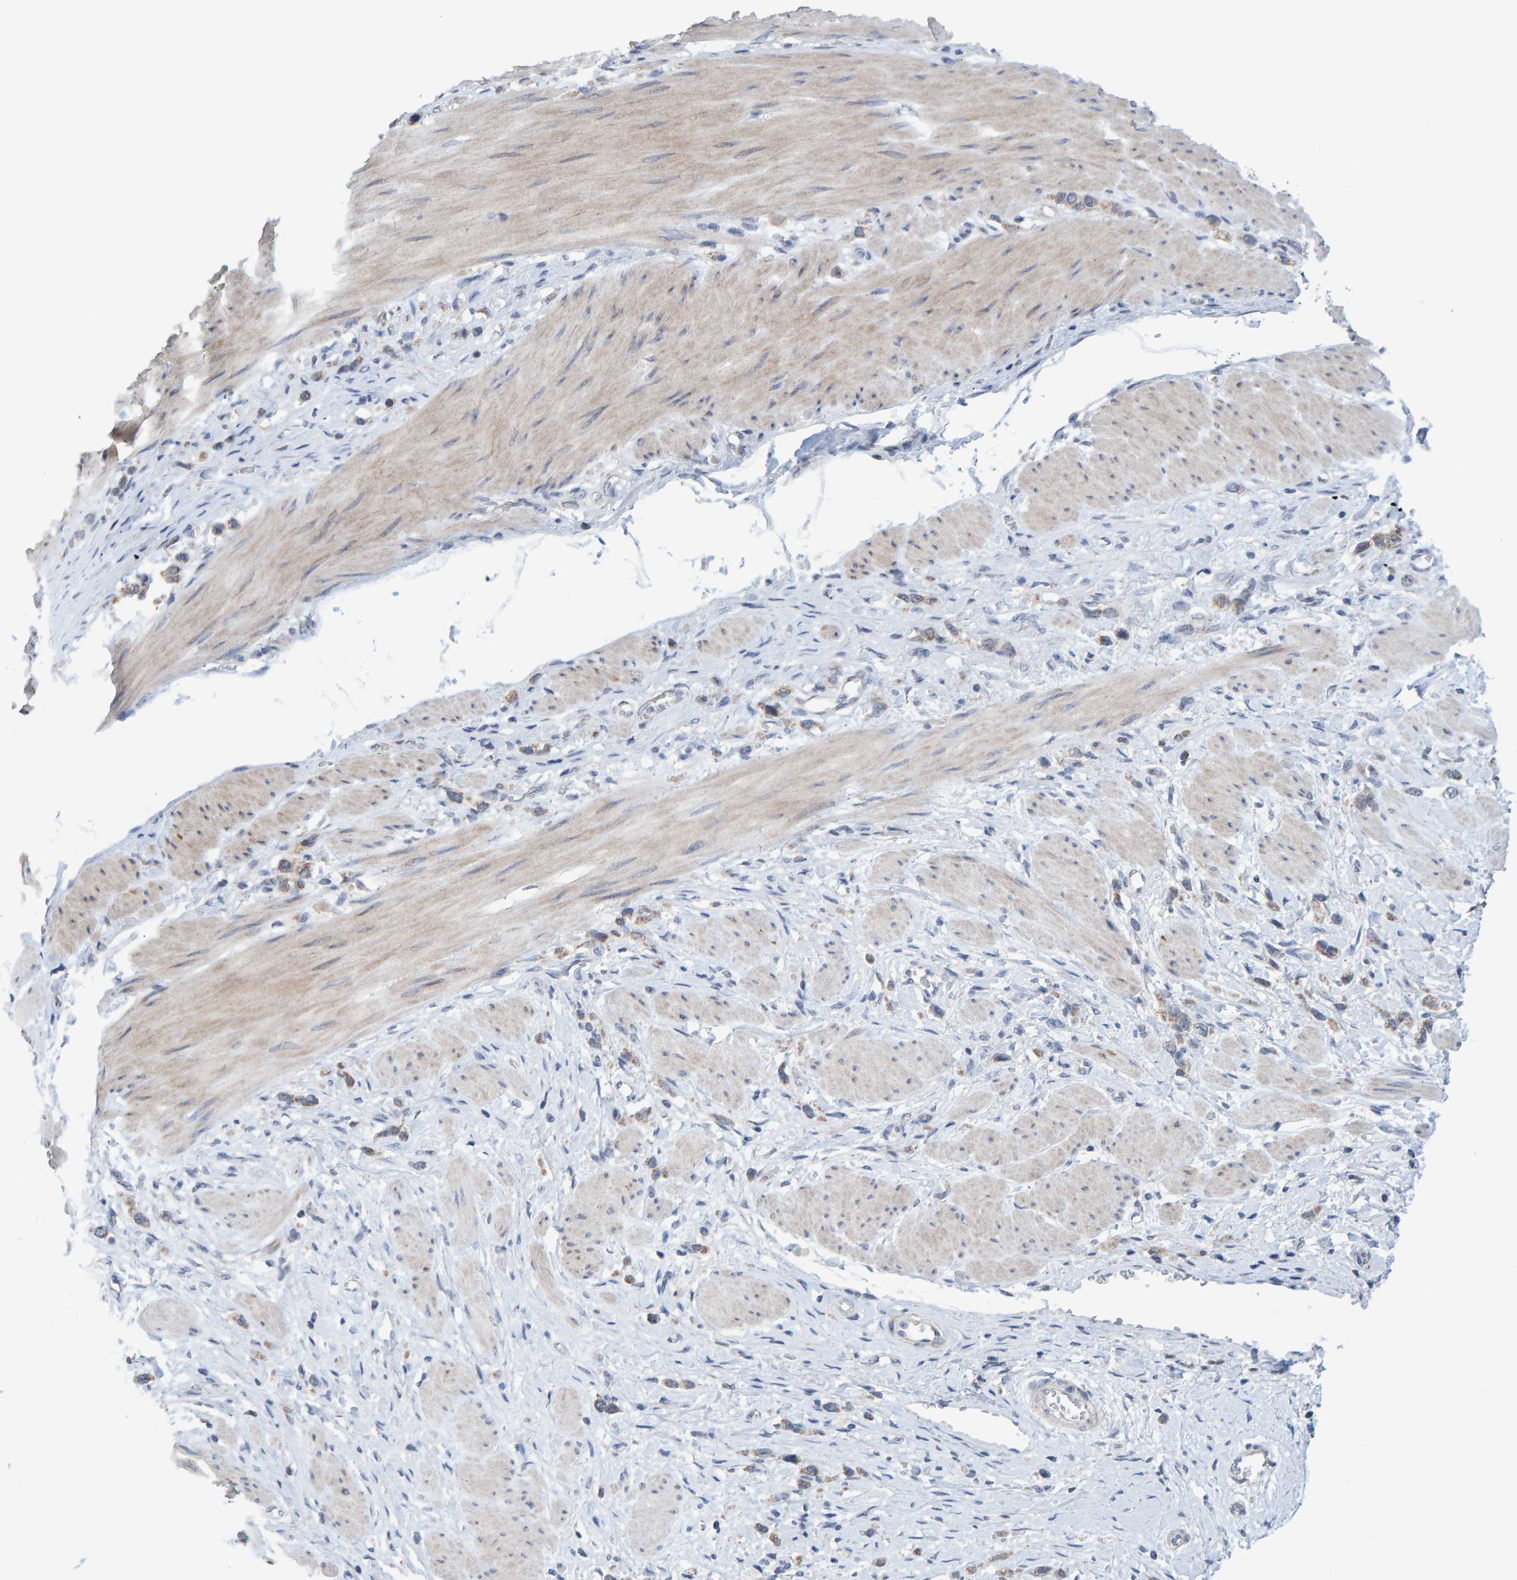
{"staining": {"intensity": "weak", "quantity": ">75%", "location": "cytoplasmic/membranous"}, "tissue": "stomach cancer", "cell_type": "Tumor cells", "image_type": "cancer", "snomed": [{"axis": "morphology", "description": "Adenocarcinoma, NOS"}, {"axis": "topography", "description": "Stomach"}], "caption": "Immunohistochemical staining of human adenocarcinoma (stomach) reveals low levels of weak cytoplasmic/membranous protein staining in approximately >75% of tumor cells.", "gene": "USP43", "patient": {"sex": "female", "age": 65}}